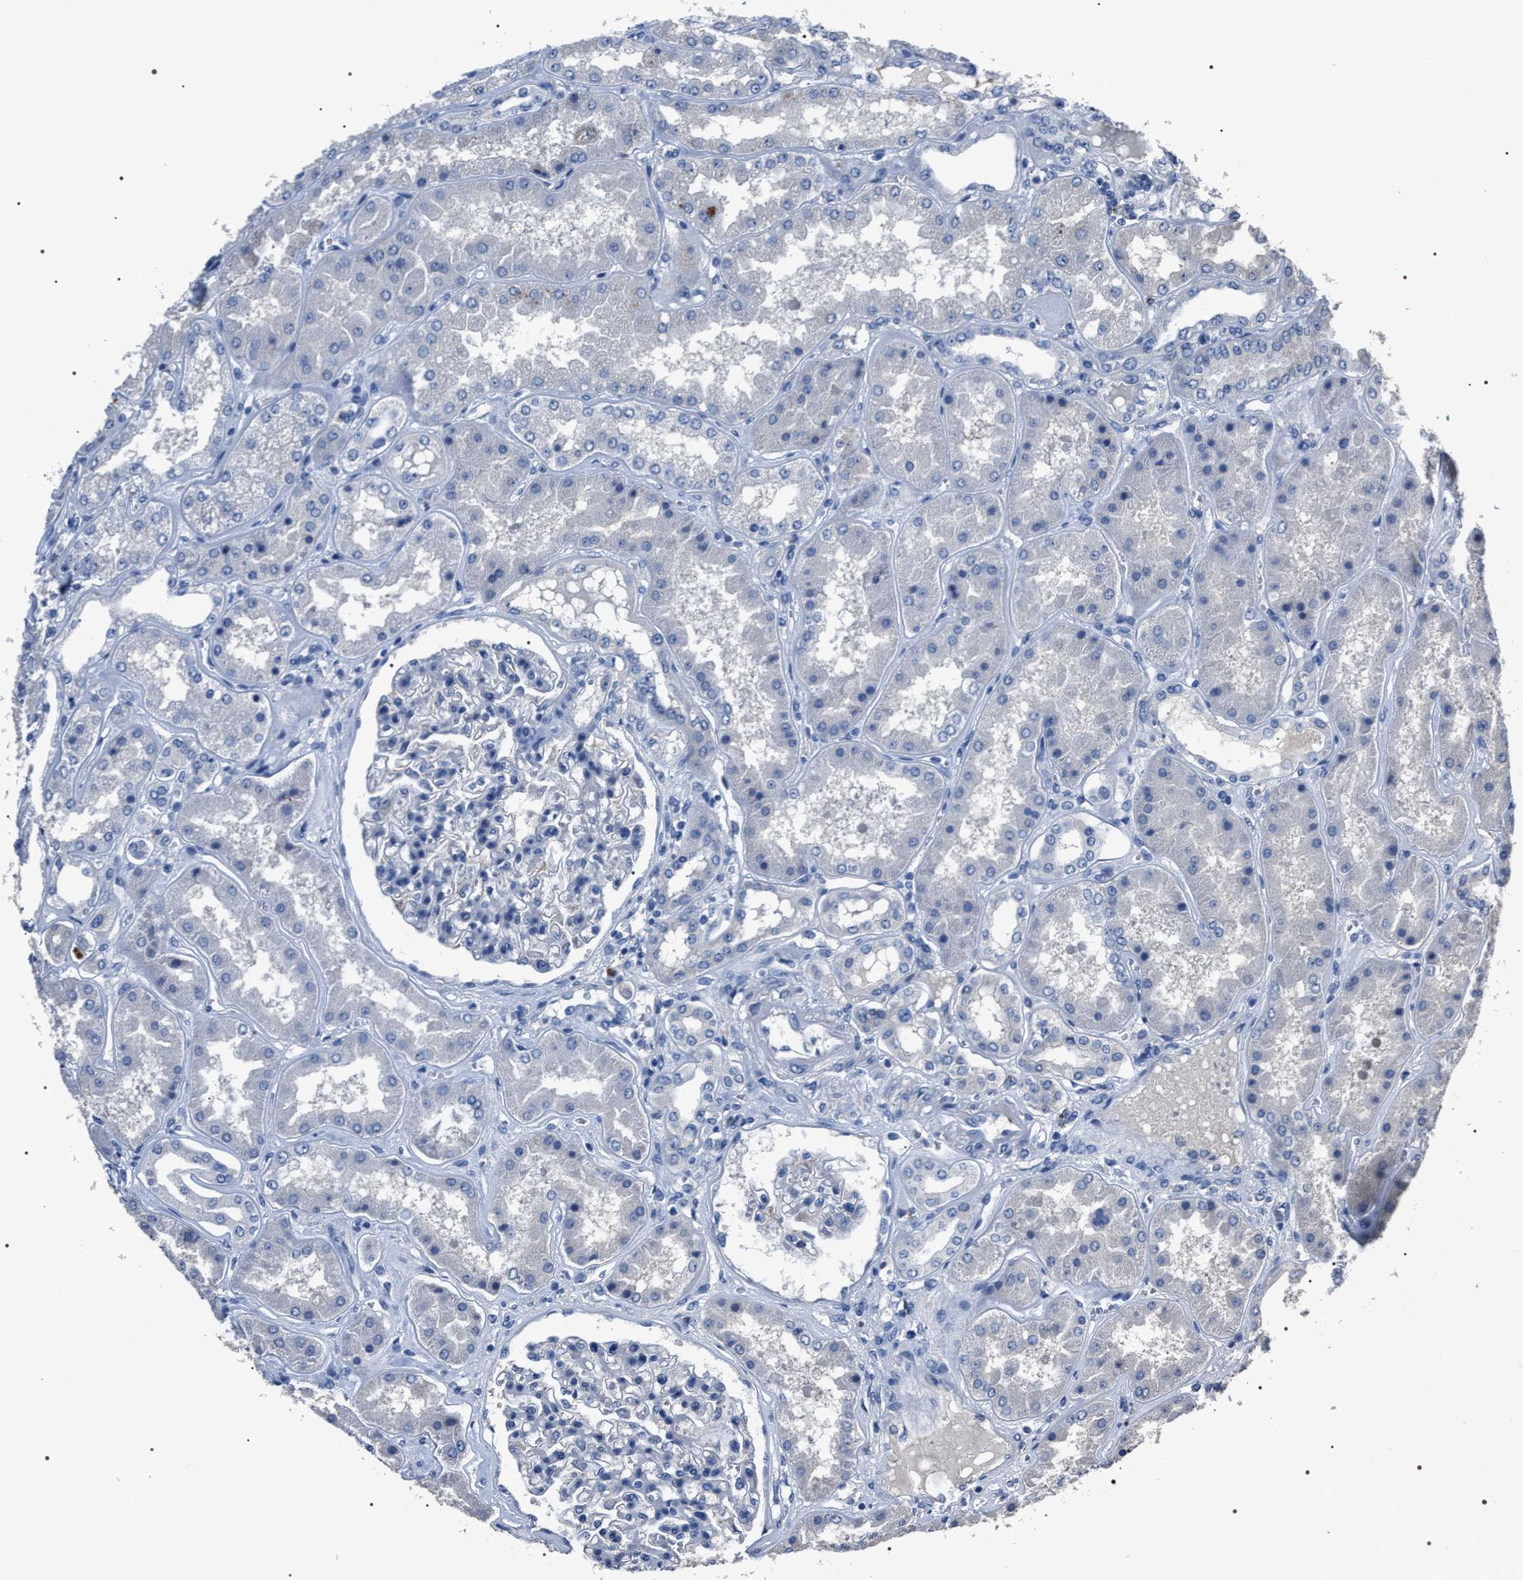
{"staining": {"intensity": "negative", "quantity": "none", "location": "none"}, "tissue": "kidney", "cell_type": "Cells in glomeruli", "image_type": "normal", "snomed": [{"axis": "morphology", "description": "Normal tissue, NOS"}, {"axis": "topography", "description": "Kidney"}], "caption": "Immunohistochemistry (IHC) histopathology image of normal kidney: human kidney stained with DAB (3,3'-diaminobenzidine) exhibits no significant protein positivity in cells in glomeruli. (Brightfield microscopy of DAB (3,3'-diaminobenzidine) IHC at high magnification).", "gene": "TRIM54", "patient": {"sex": "female", "age": 56}}